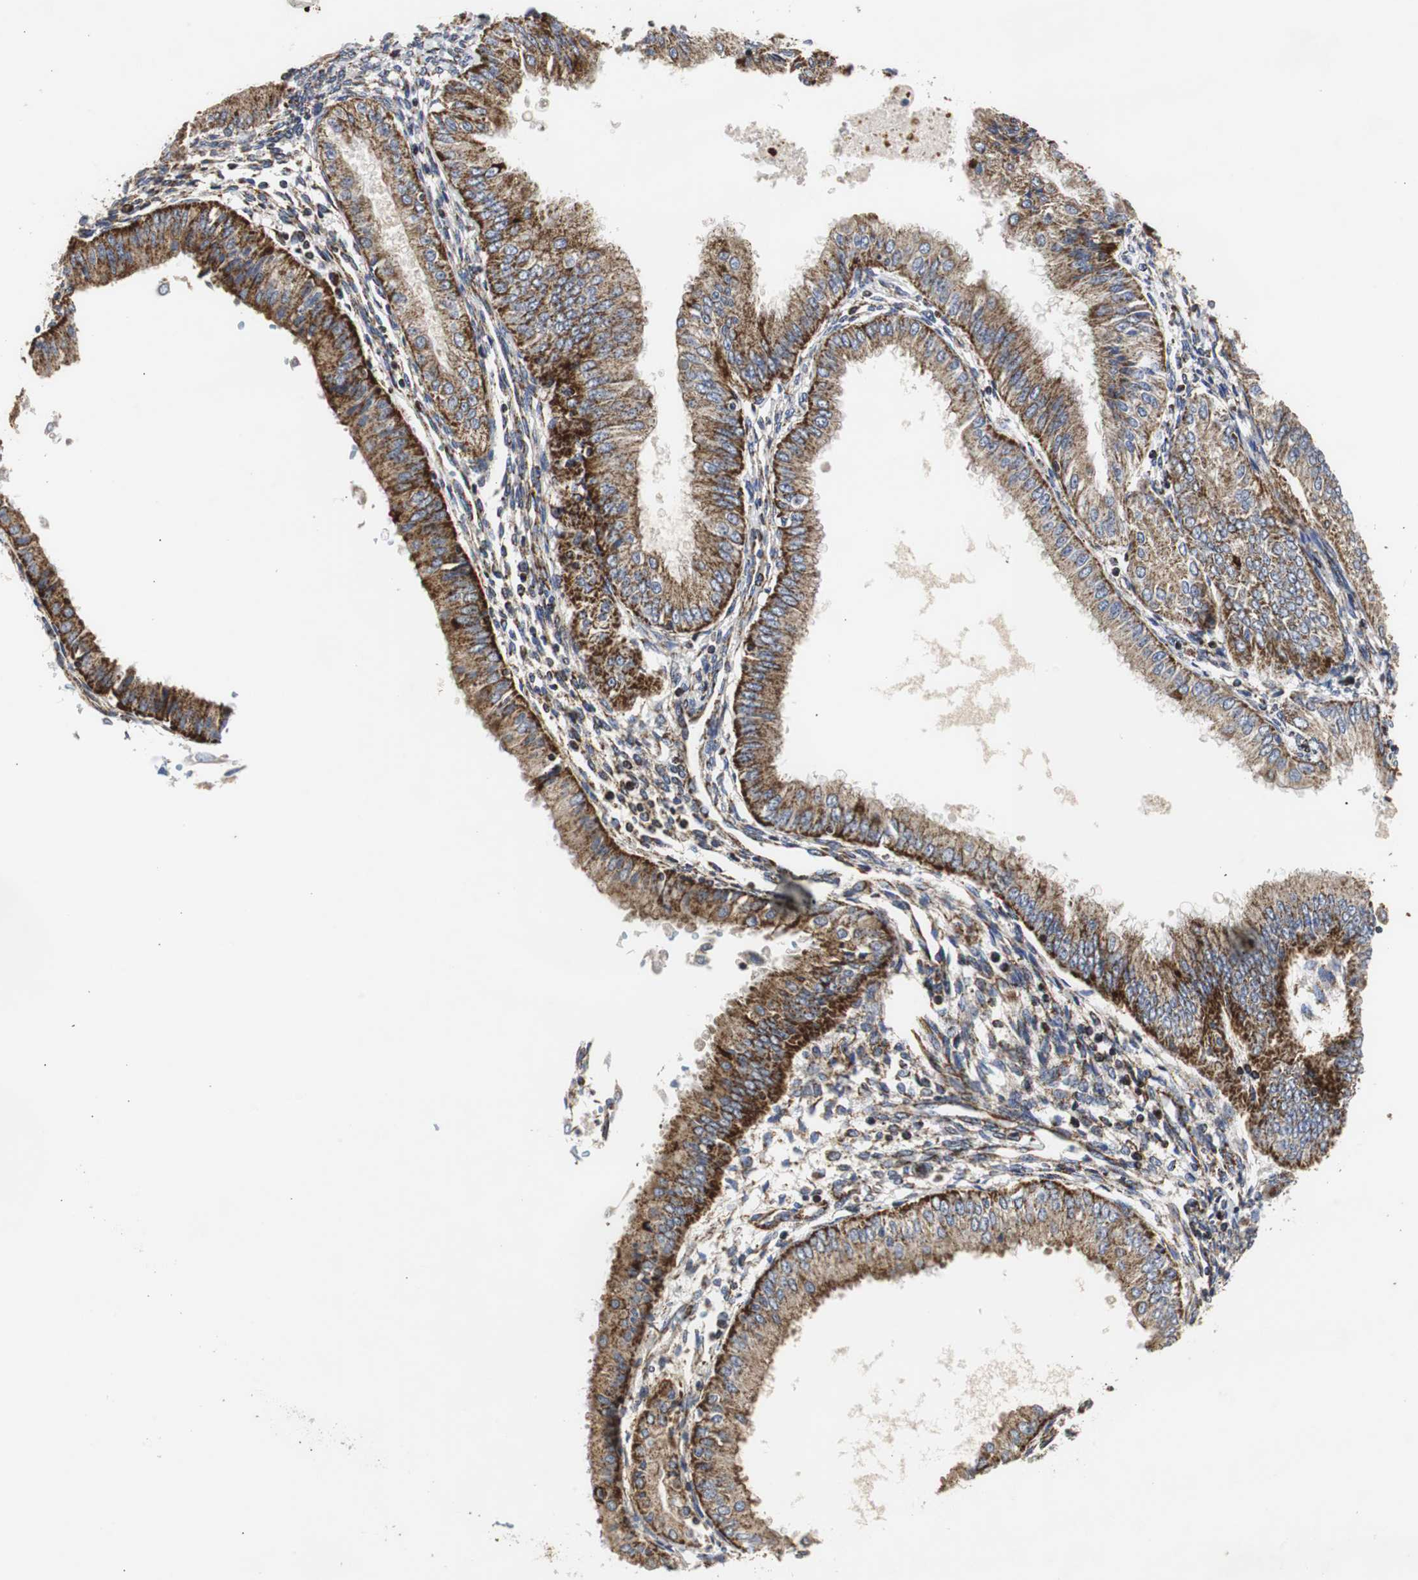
{"staining": {"intensity": "strong", "quantity": ">75%", "location": "cytoplasmic/membranous"}, "tissue": "endometrial cancer", "cell_type": "Tumor cells", "image_type": "cancer", "snomed": [{"axis": "morphology", "description": "Adenocarcinoma, NOS"}, {"axis": "topography", "description": "Endometrium"}], "caption": "Immunohistochemical staining of human endometrial cancer displays strong cytoplasmic/membranous protein staining in about >75% of tumor cells.", "gene": "HSD17B10", "patient": {"sex": "female", "age": 53}}